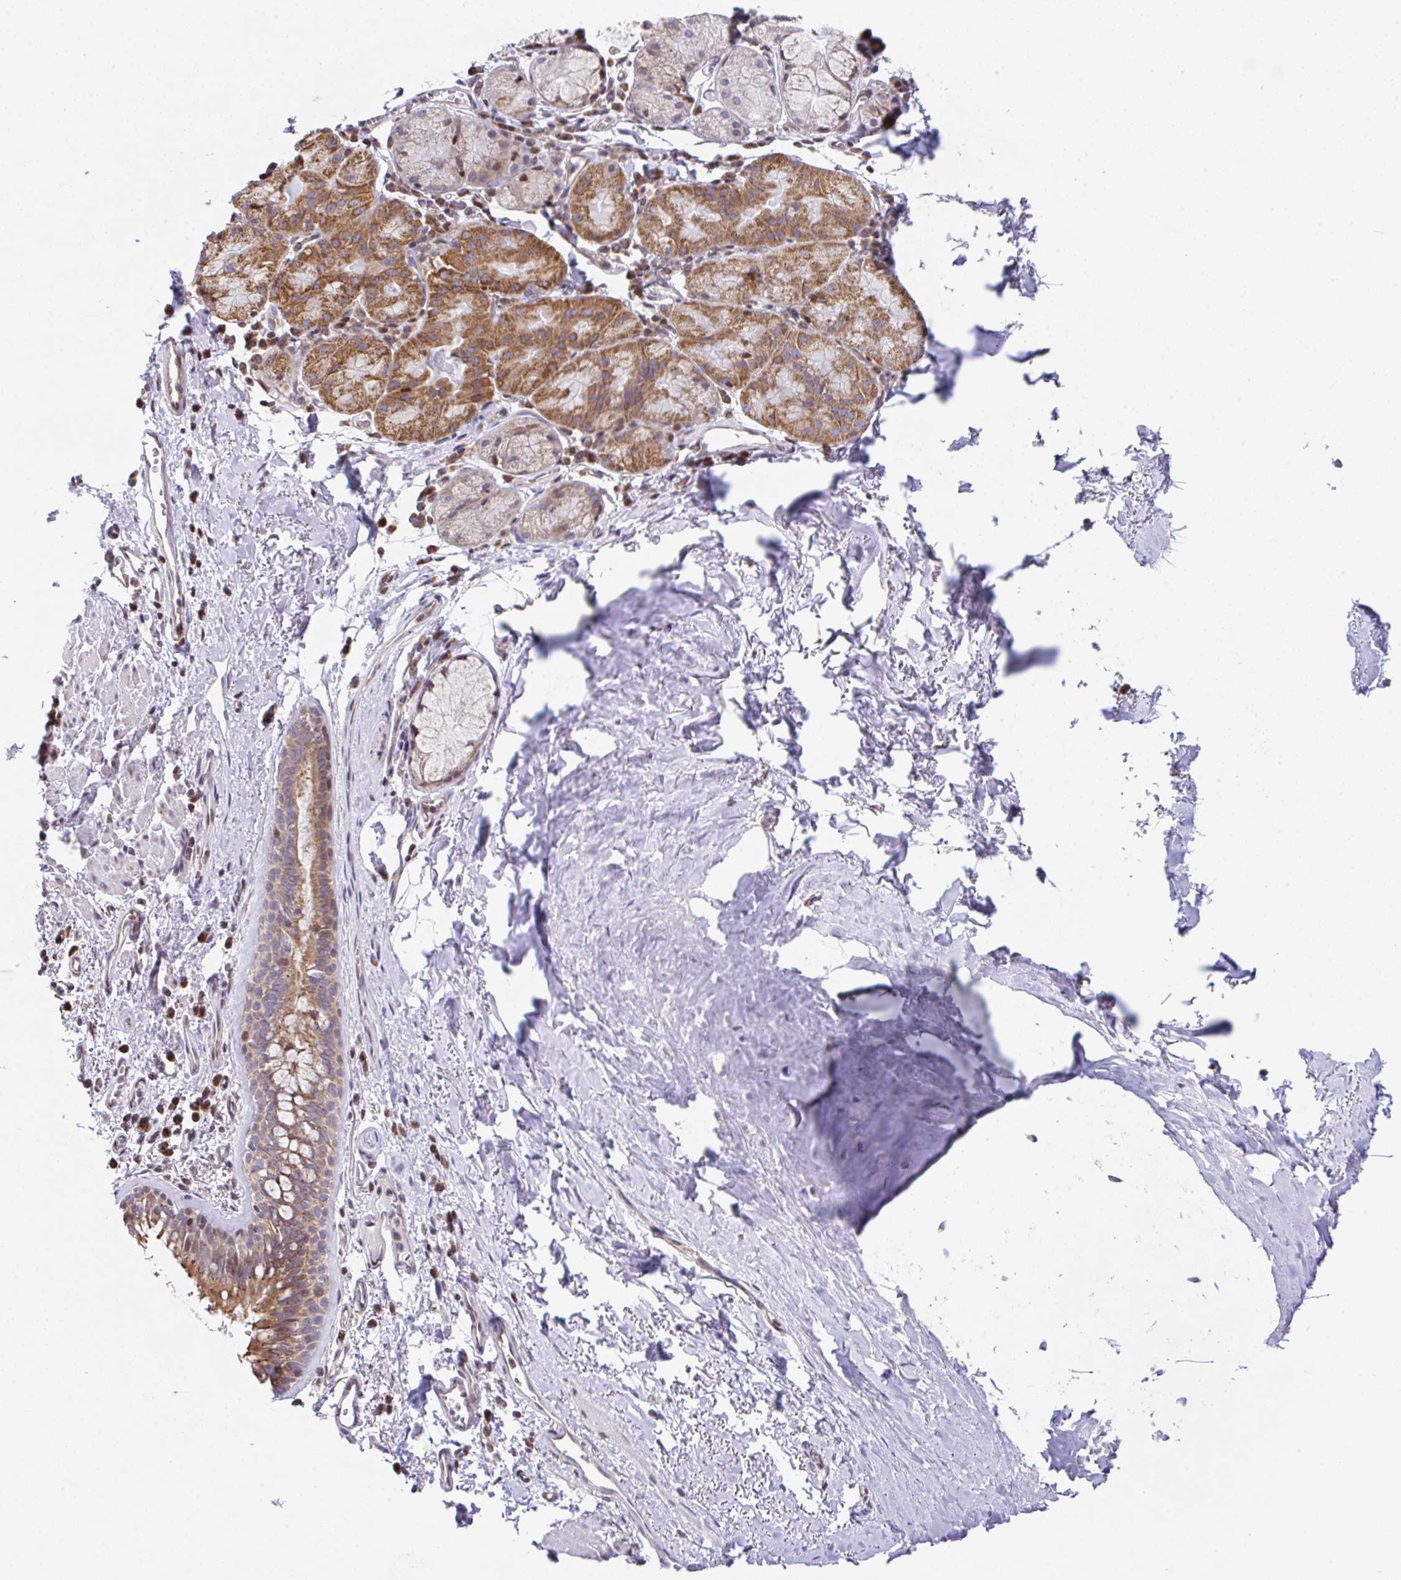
{"staining": {"intensity": "moderate", "quantity": ">75%", "location": "cytoplasmic/membranous"}, "tissue": "bronchus", "cell_type": "Respiratory epithelial cells", "image_type": "normal", "snomed": [{"axis": "morphology", "description": "Normal tissue, NOS"}, {"axis": "topography", "description": "Cartilage tissue"}, {"axis": "topography", "description": "Bronchus"}], "caption": "IHC micrograph of unremarkable bronchus stained for a protein (brown), which exhibits medium levels of moderate cytoplasmic/membranous expression in approximately >75% of respiratory epithelial cells.", "gene": "FIGNL1", "patient": {"sex": "male", "age": 78}}